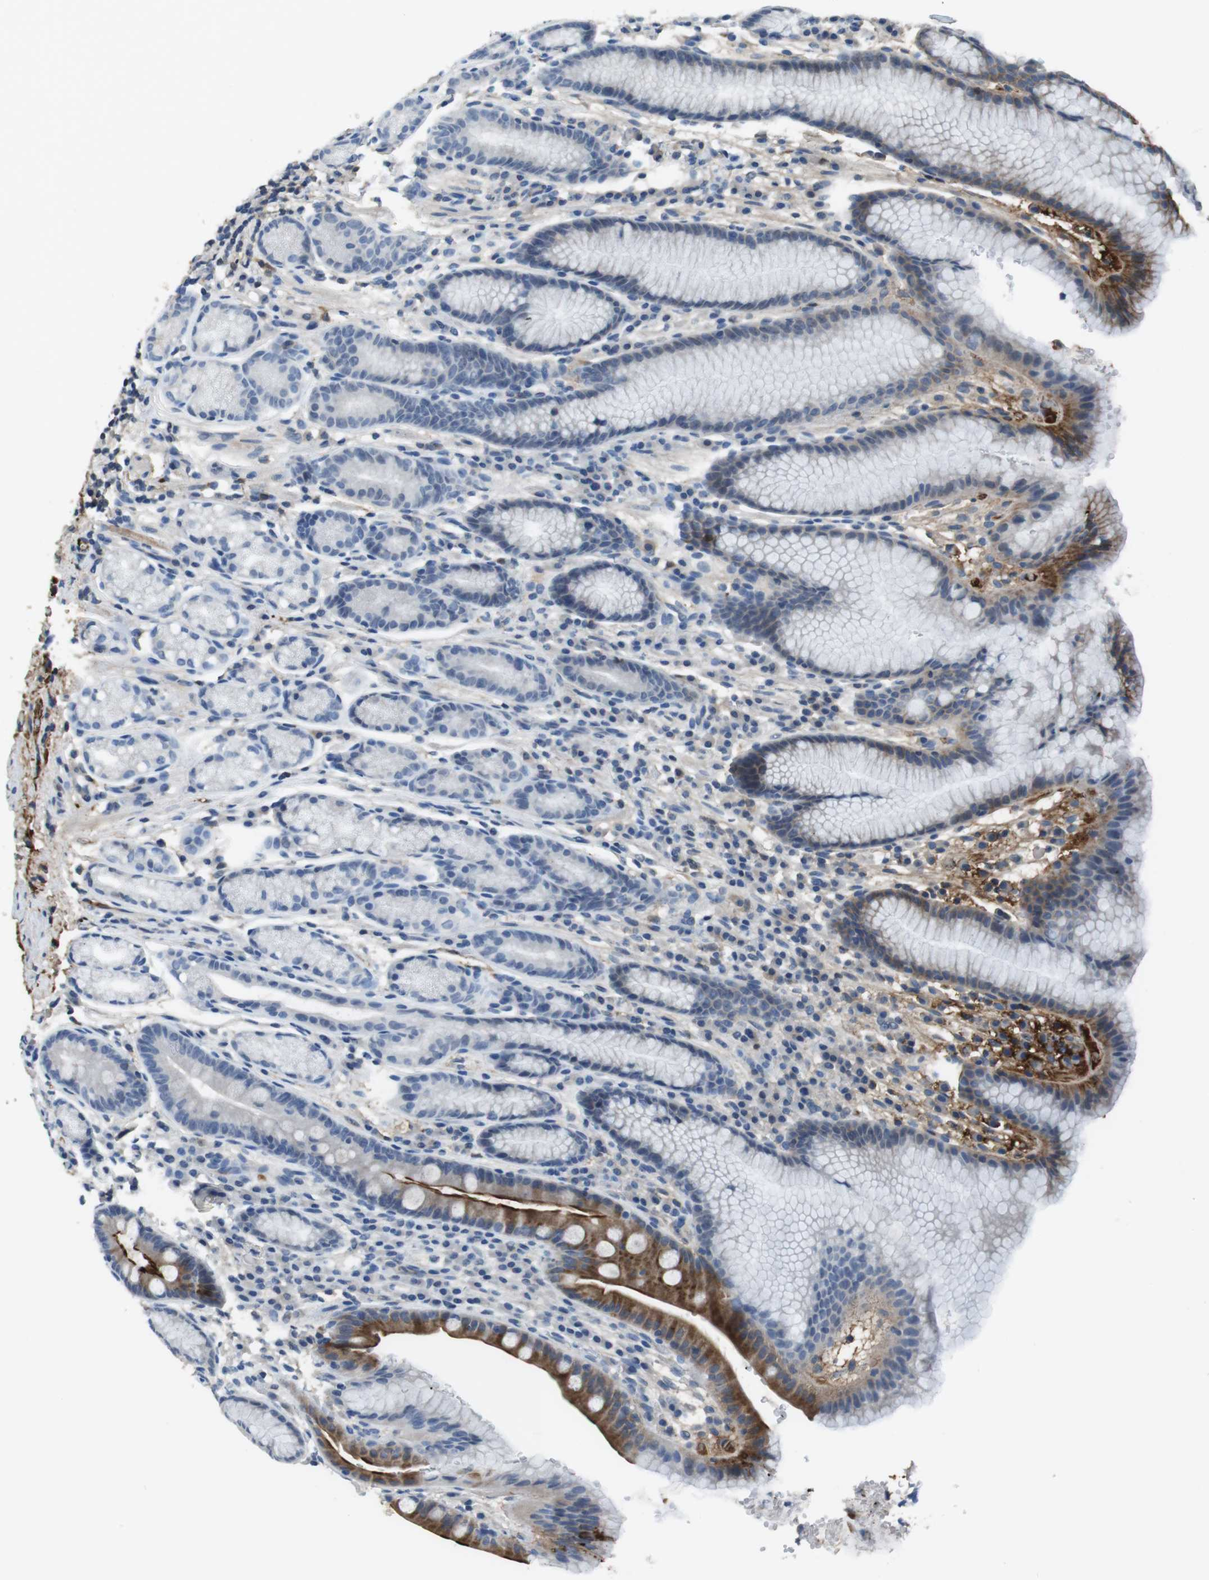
{"staining": {"intensity": "moderate", "quantity": "<25%", "location": "cytoplasmic/membranous"}, "tissue": "stomach", "cell_type": "Glandular cells", "image_type": "normal", "snomed": [{"axis": "morphology", "description": "Normal tissue, NOS"}, {"axis": "topography", "description": "Stomach, lower"}], "caption": "Stomach stained for a protein reveals moderate cytoplasmic/membranous positivity in glandular cells. The staining is performed using DAB (3,3'-diaminobenzidine) brown chromogen to label protein expression. The nuclei are counter-stained blue using hematoxylin.", "gene": "TMPRSS15", "patient": {"sex": "male", "age": 52}}